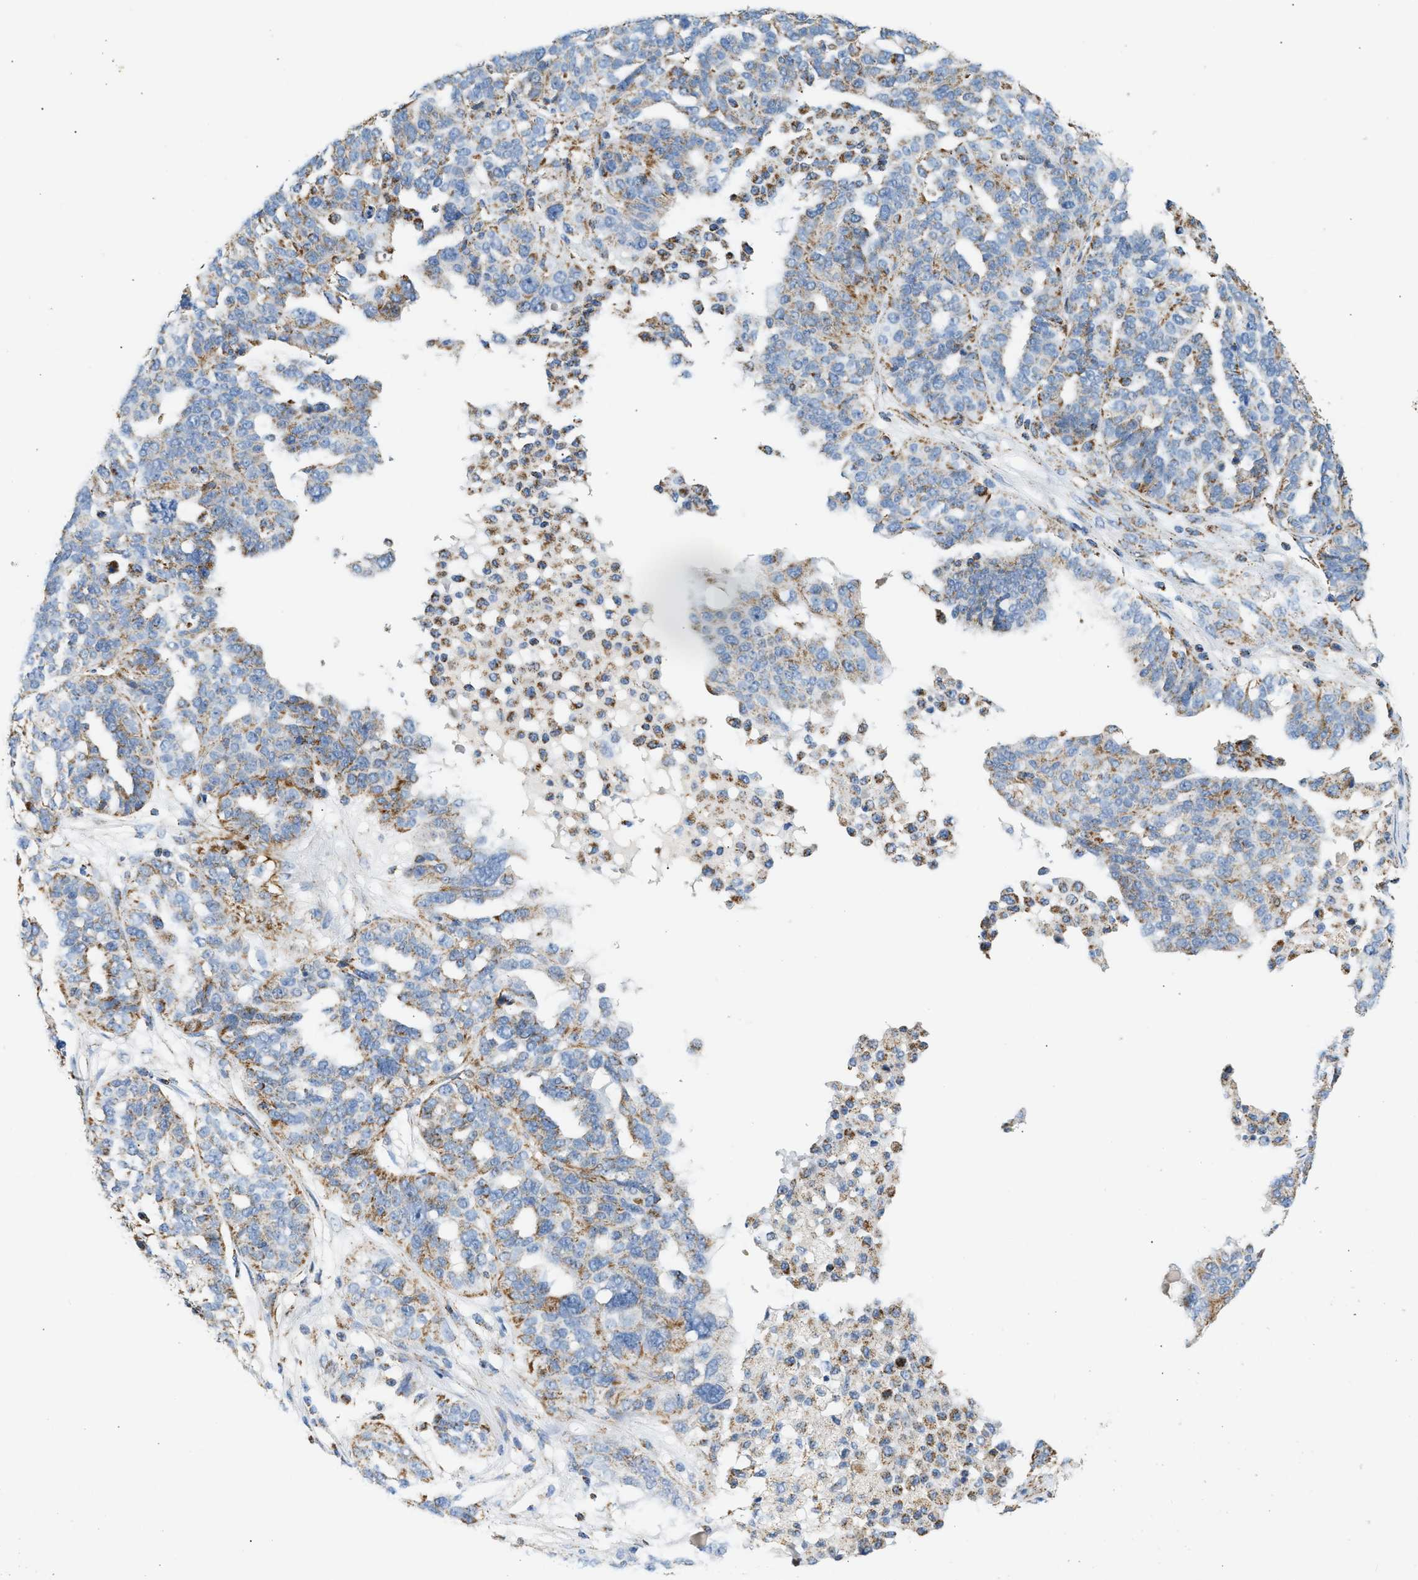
{"staining": {"intensity": "moderate", "quantity": "25%-75%", "location": "cytoplasmic/membranous"}, "tissue": "ovarian cancer", "cell_type": "Tumor cells", "image_type": "cancer", "snomed": [{"axis": "morphology", "description": "Cystadenocarcinoma, serous, NOS"}, {"axis": "topography", "description": "Ovary"}], "caption": "Immunohistochemical staining of ovarian serous cystadenocarcinoma reveals moderate cytoplasmic/membranous protein expression in about 25%-75% of tumor cells.", "gene": "OGDH", "patient": {"sex": "female", "age": 59}}